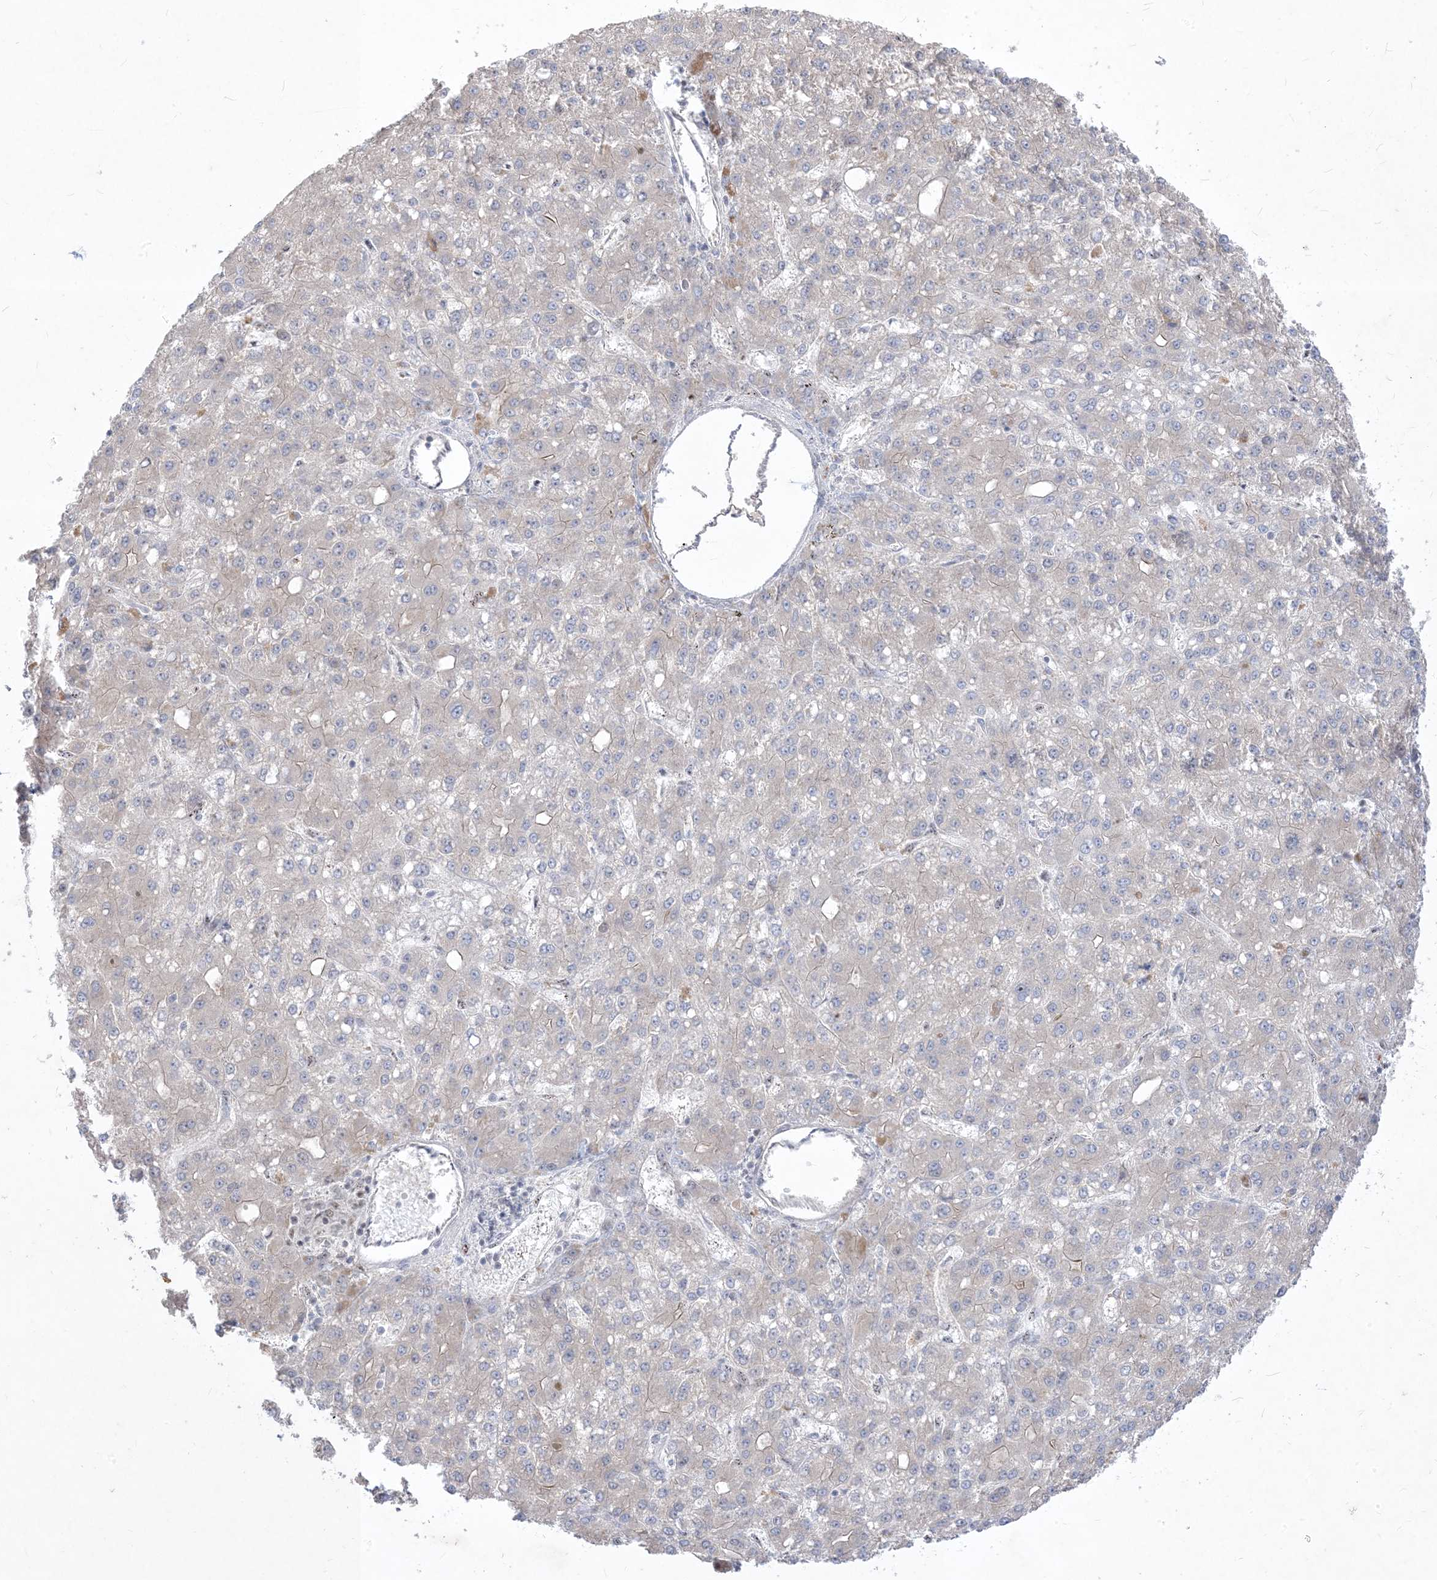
{"staining": {"intensity": "negative", "quantity": "none", "location": "none"}, "tissue": "liver cancer", "cell_type": "Tumor cells", "image_type": "cancer", "snomed": [{"axis": "morphology", "description": "Carcinoma, Hepatocellular, NOS"}, {"axis": "topography", "description": "Liver"}], "caption": "Liver cancer (hepatocellular carcinoma) stained for a protein using IHC exhibits no staining tumor cells.", "gene": "BHLHE40", "patient": {"sex": "male", "age": 67}}